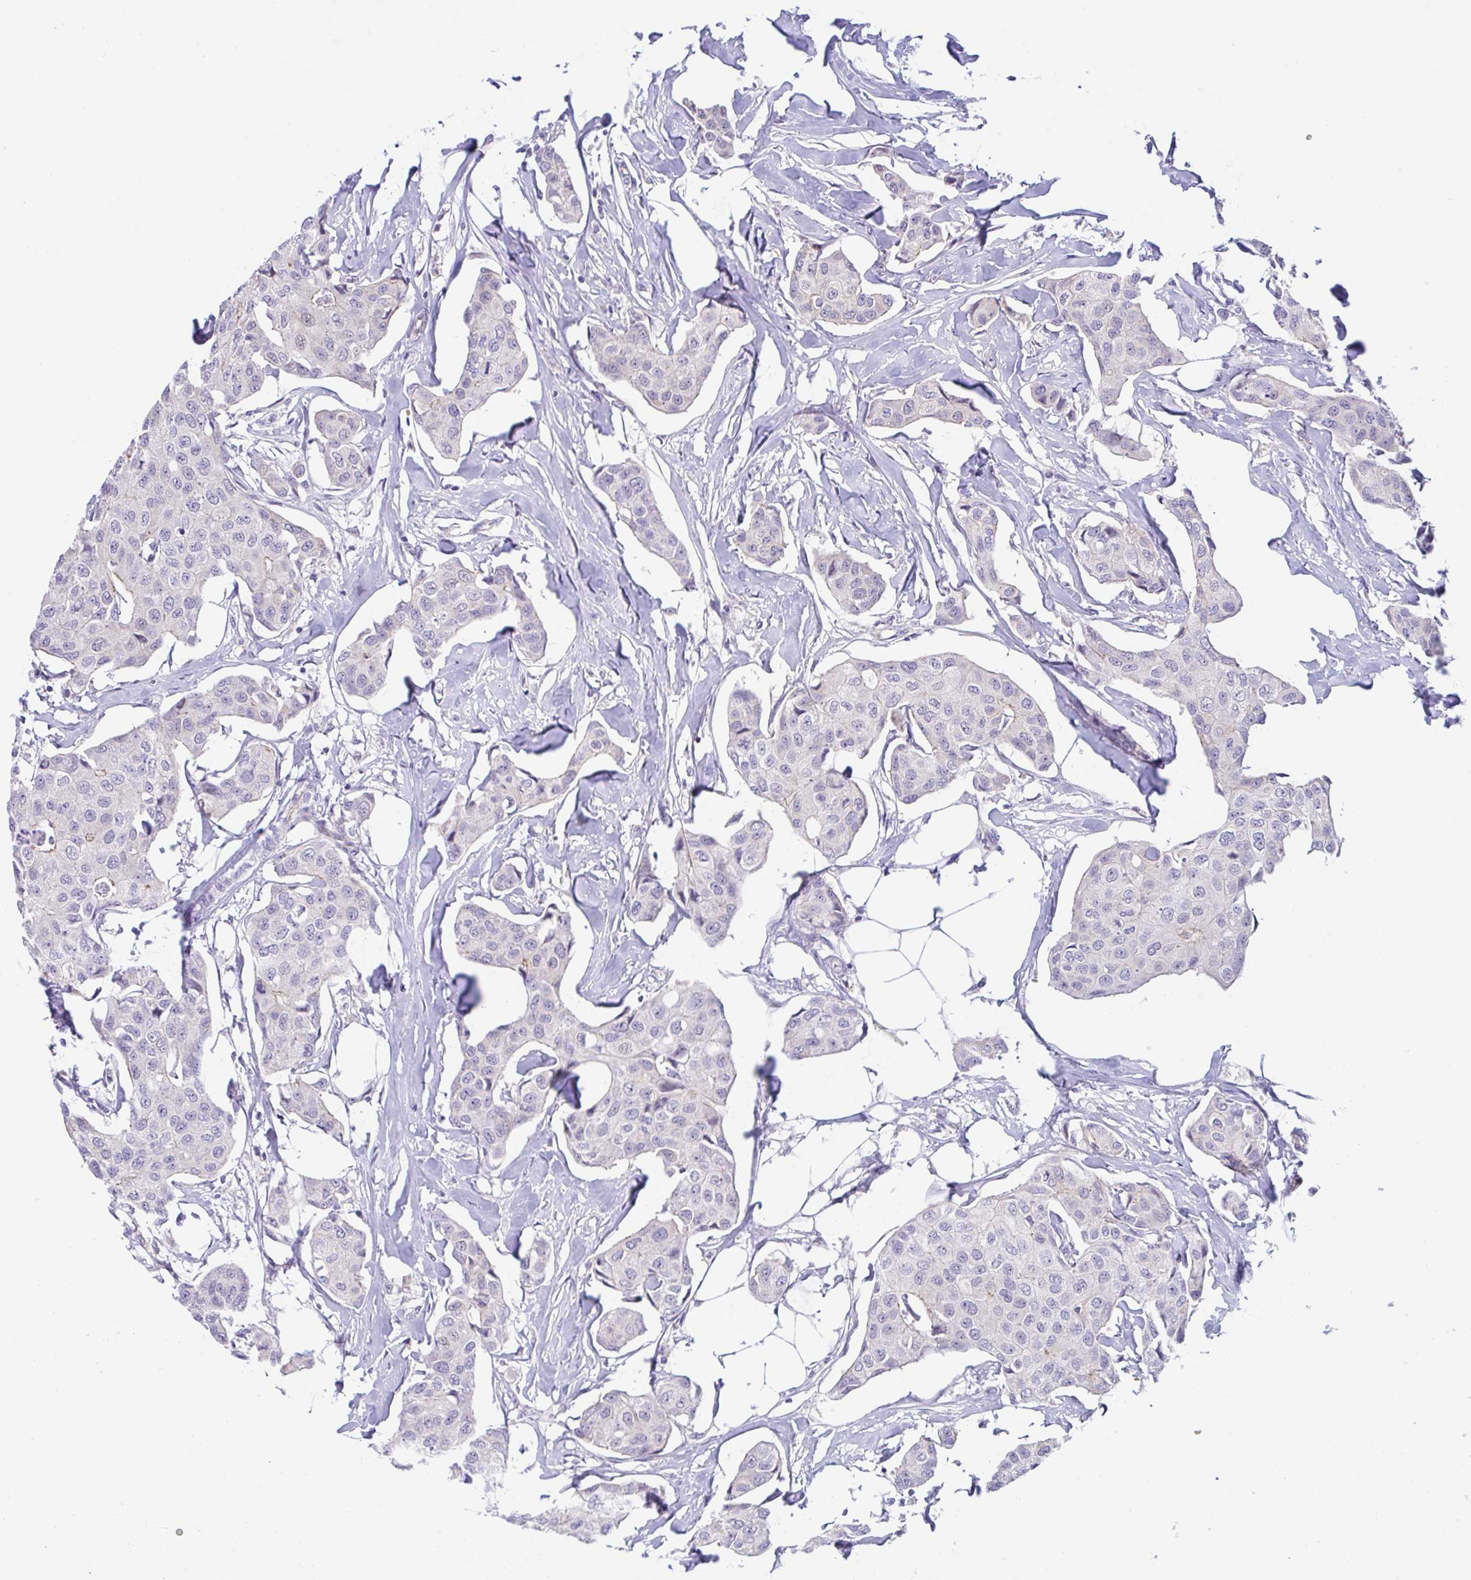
{"staining": {"intensity": "negative", "quantity": "none", "location": "none"}, "tissue": "breast cancer", "cell_type": "Tumor cells", "image_type": "cancer", "snomed": [{"axis": "morphology", "description": "Duct carcinoma"}, {"axis": "topography", "description": "Breast"}, {"axis": "topography", "description": "Lymph node"}], "caption": "This photomicrograph is of breast invasive ductal carcinoma stained with immunohistochemistry (IHC) to label a protein in brown with the nuclei are counter-stained blue. There is no positivity in tumor cells. Nuclei are stained in blue.", "gene": "CGNL1", "patient": {"sex": "female", "age": 80}}